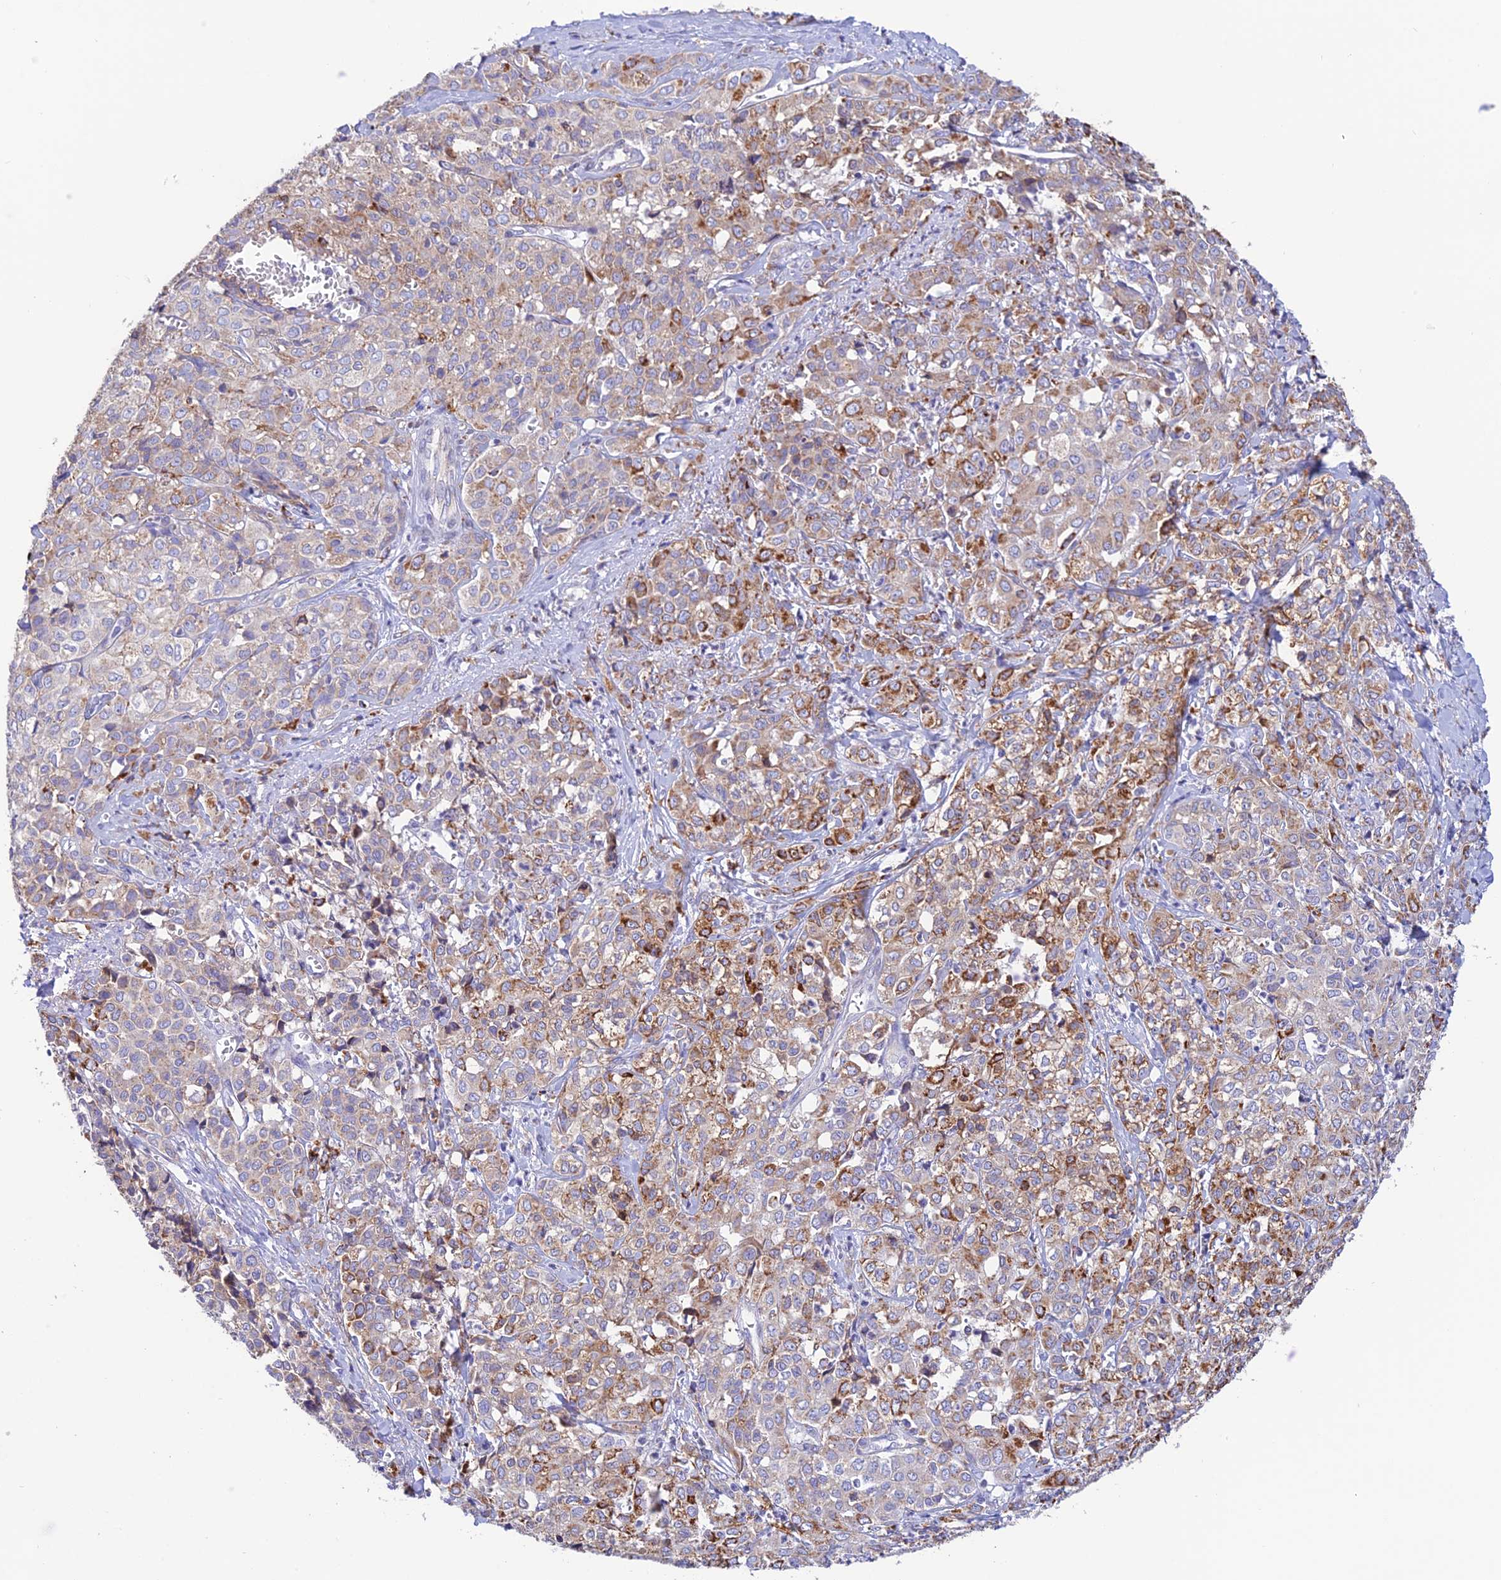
{"staining": {"intensity": "moderate", "quantity": "<25%", "location": "cytoplasmic/membranous"}, "tissue": "liver cancer", "cell_type": "Tumor cells", "image_type": "cancer", "snomed": [{"axis": "morphology", "description": "Cholangiocarcinoma"}, {"axis": "topography", "description": "Liver"}], "caption": "Liver cancer was stained to show a protein in brown. There is low levels of moderate cytoplasmic/membranous expression in about <25% of tumor cells.", "gene": "VKORC1", "patient": {"sex": "female", "age": 77}}